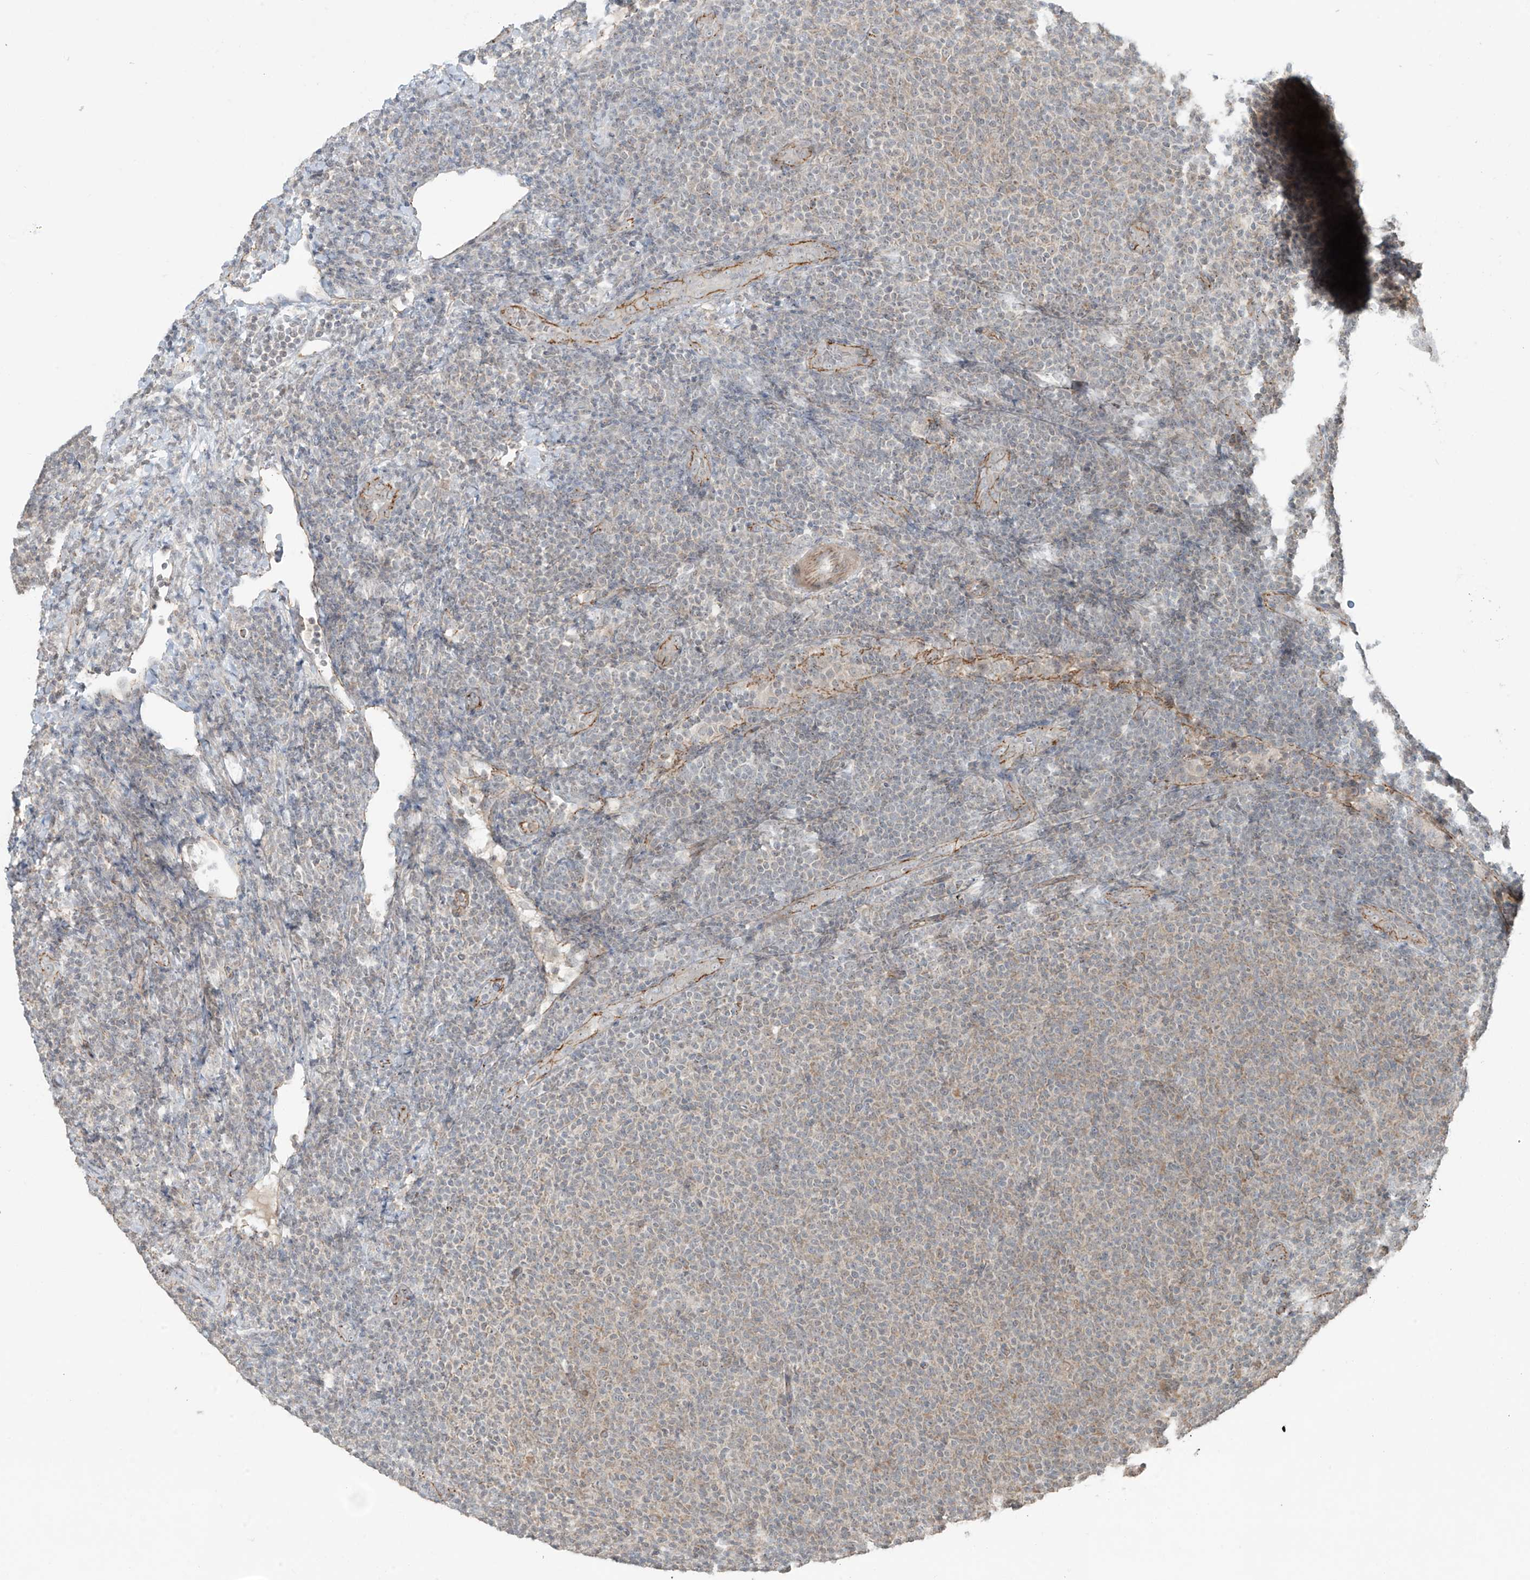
{"staining": {"intensity": "negative", "quantity": "none", "location": "none"}, "tissue": "lymphoma", "cell_type": "Tumor cells", "image_type": "cancer", "snomed": [{"axis": "morphology", "description": "Malignant lymphoma, non-Hodgkin's type, Low grade"}, {"axis": "topography", "description": "Lymph node"}], "caption": "High power microscopy micrograph of an IHC histopathology image of low-grade malignant lymphoma, non-Hodgkin's type, revealing no significant staining in tumor cells. (Brightfield microscopy of DAB IHC at high magnification).", "gene": "ZNF16", "patient": {"sex": "male", "age": 66}}